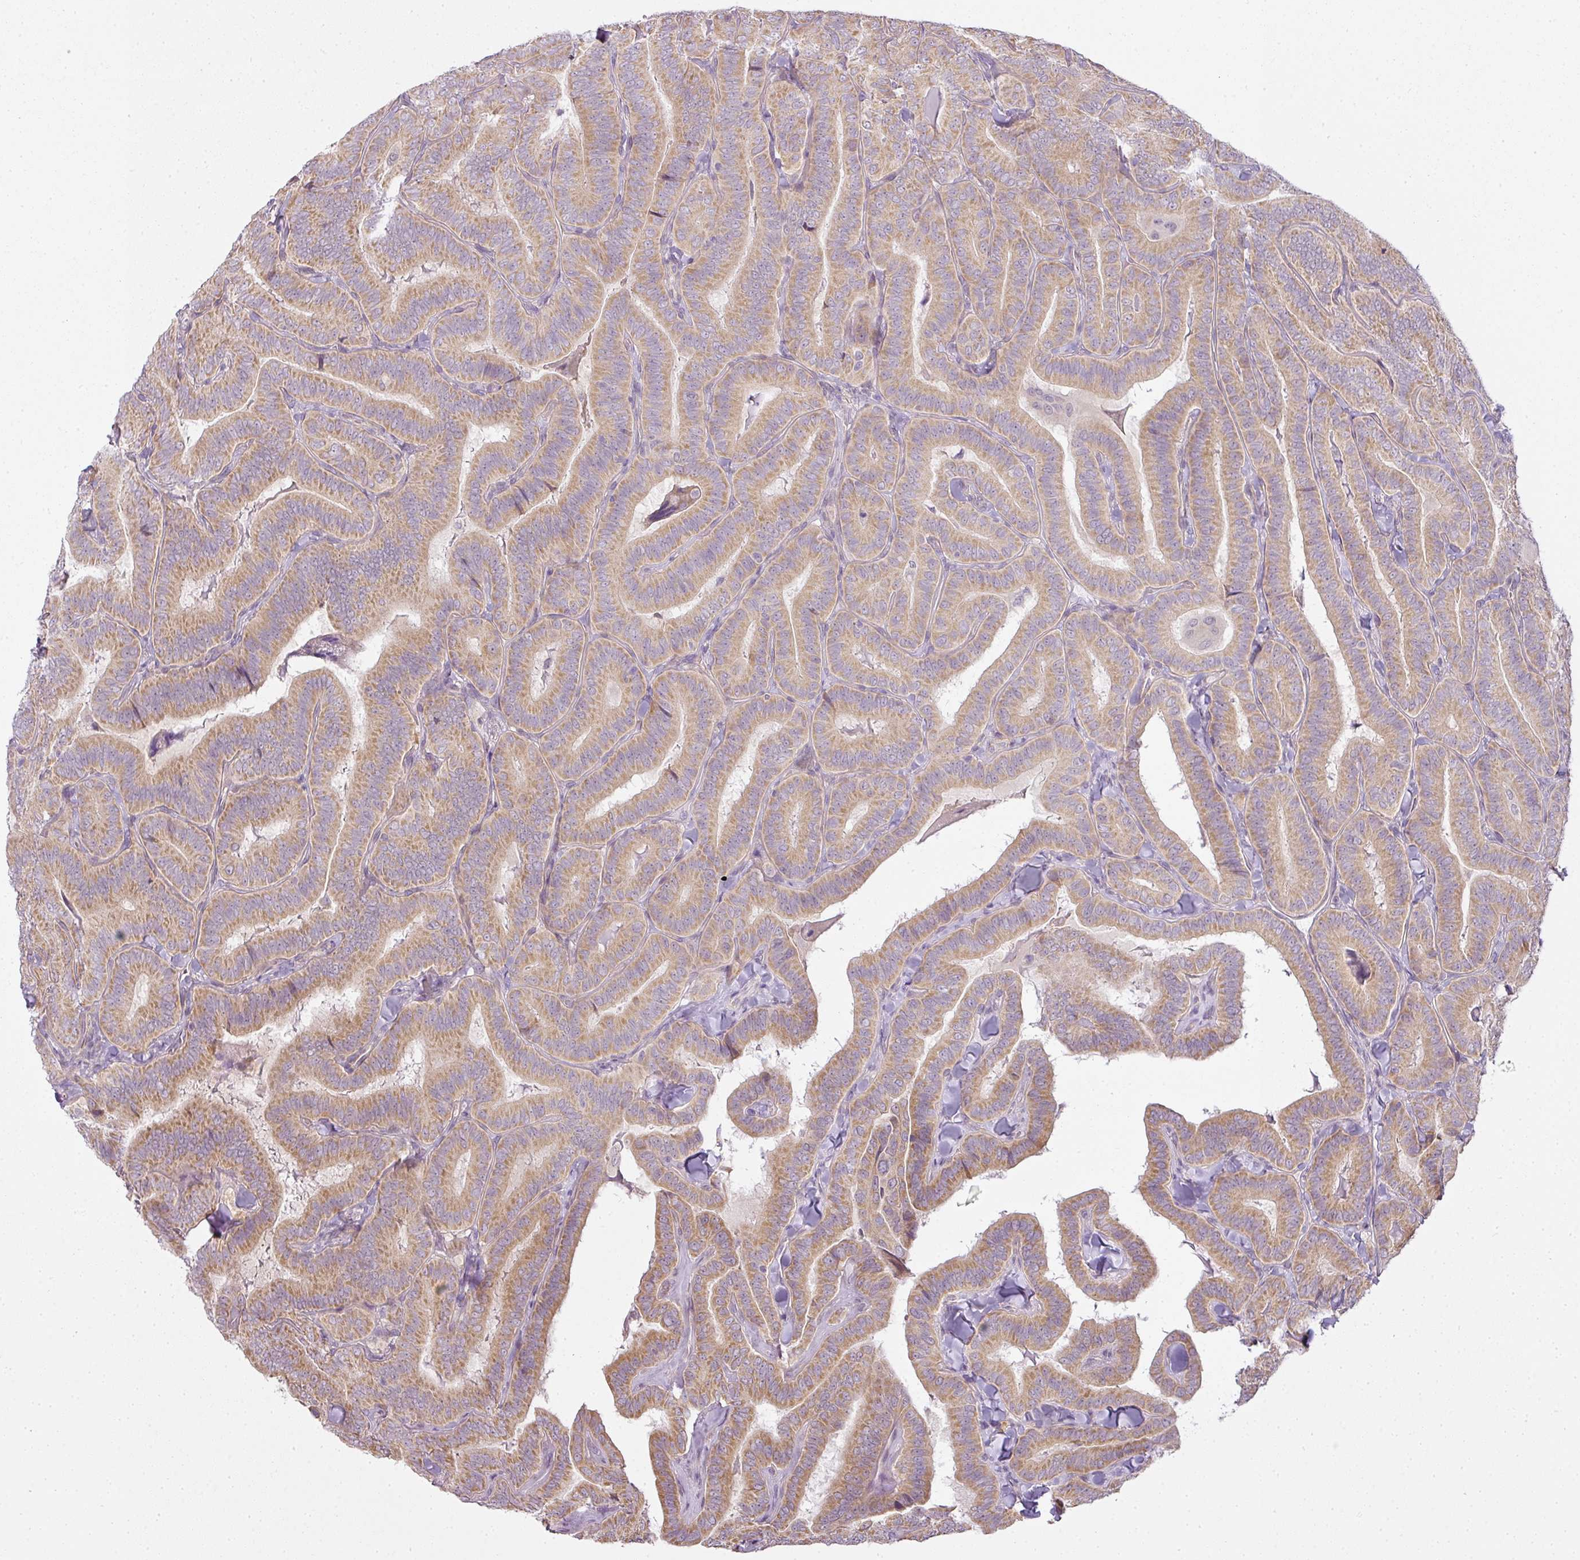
{"staining": {"intensity": "moderate", "quantity": ">75%", "location": "cytoplasmic/membranous"}, "tissue": "thyroid cancer", "cell_type": "Tumor cells", "image_type": "cancer", "snomed": [{"axis": "morphology", "description": "Papillary adenocarcinoma, NOS"}, {"axis": "topography", "description": "Thyroid gland"}], "caption": "A brown stain highlights moderate cytoplasmic/membranous staining of a protein in human thyroid cancer tumor cells. (Stains: DAB in brown, nuclei in blue, Microscopy: brightfield microscopy at high magnification).", "gene": "LY75", "patient": {"sex": "male", "age": 61}}